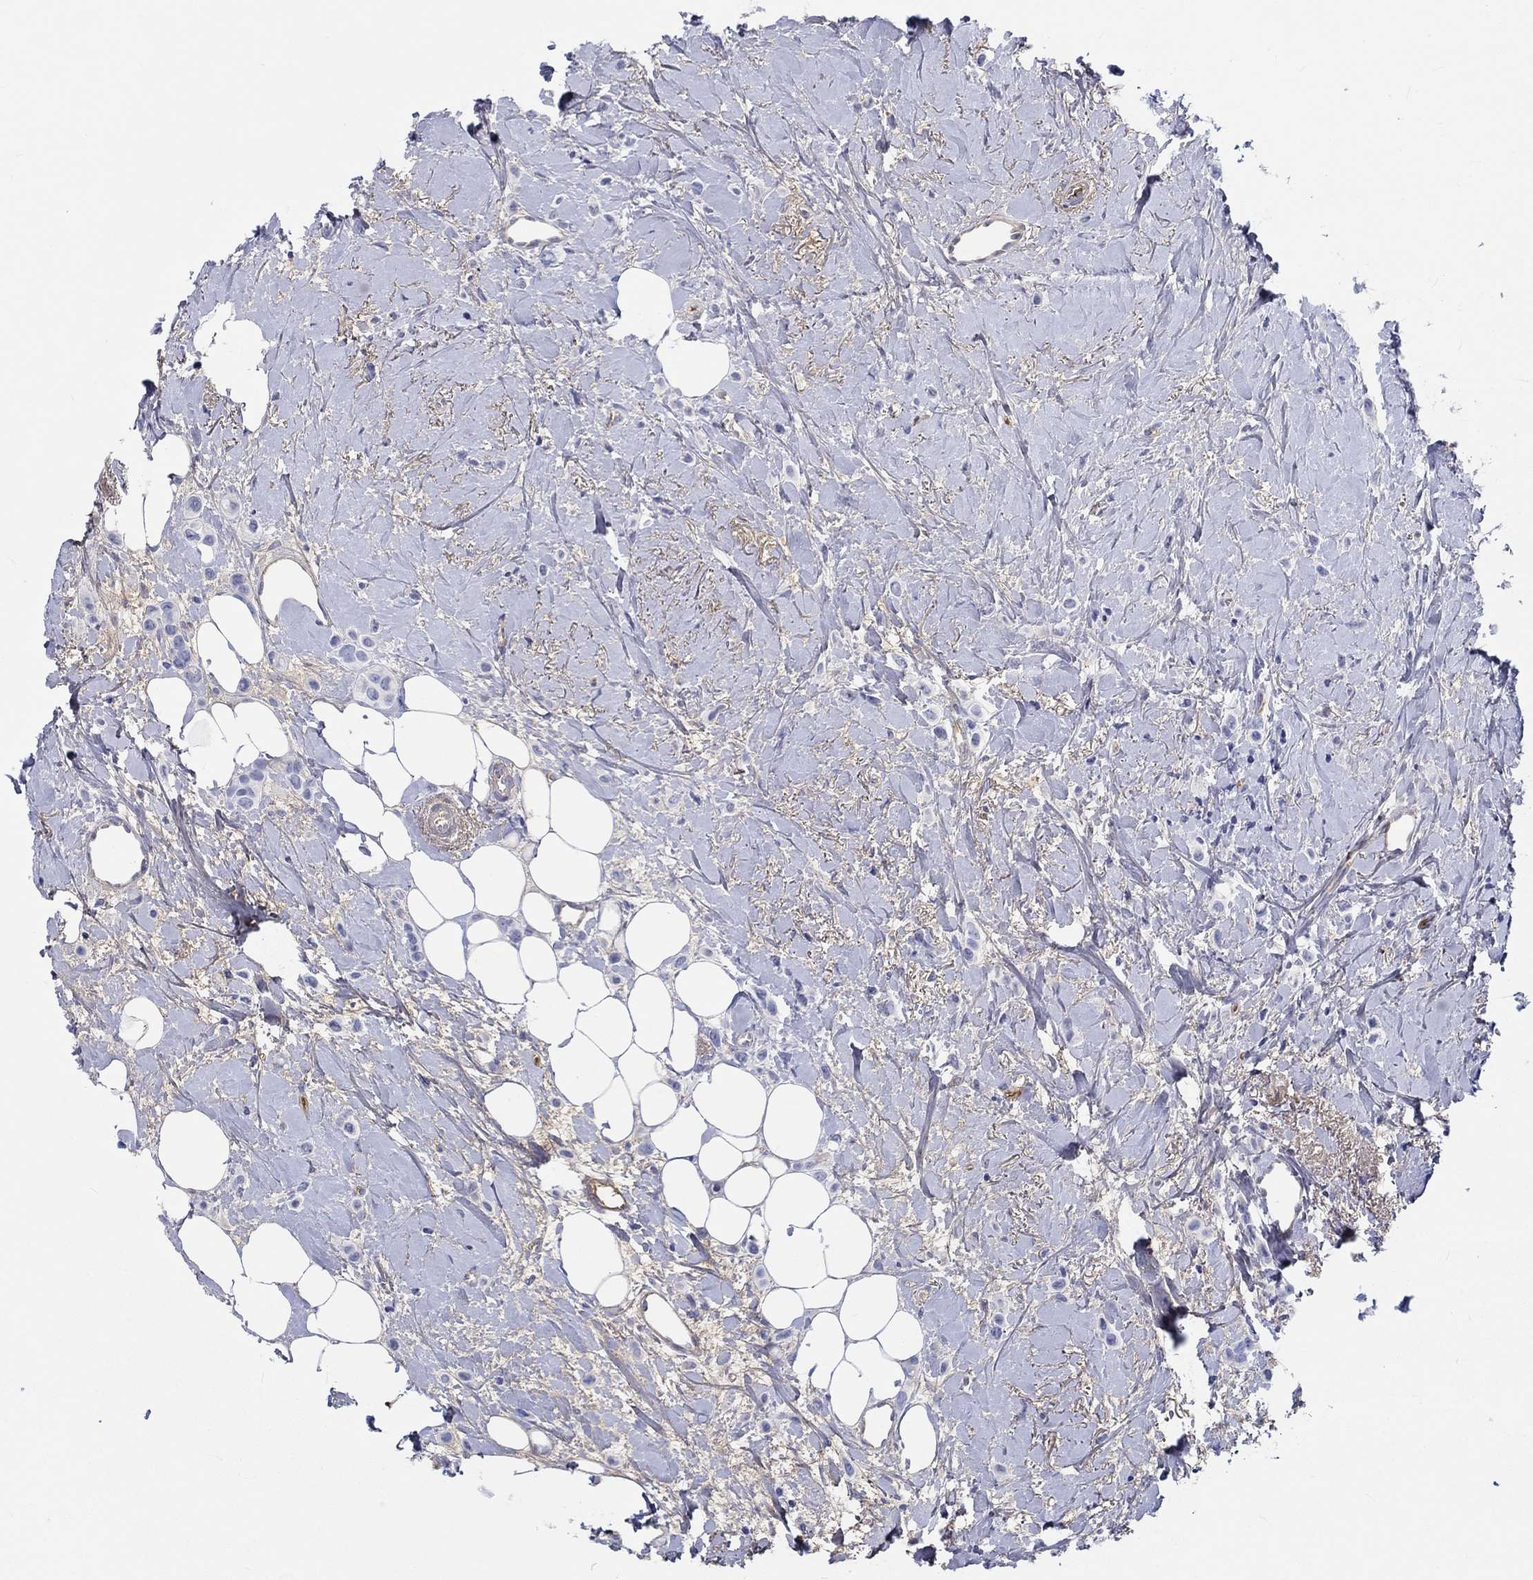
{"staining": {"intensity": "negative", "quantity": "none", "location": "none"}, "tissue": "breast cancer", "cell_type": "Tumor cells", "image_type": "cancer", "snomed": [{"axis": "morphology", "description": "Lobular carcinoma"}, {"axis": "topography", "description": "Breast"}], "caption": "Immunohistochemical staining of breast lobular carcinoma shows no significant staining in tumor cells.", "gene": "CDY2B", "patient": {"sex": "female", "age": 66}}